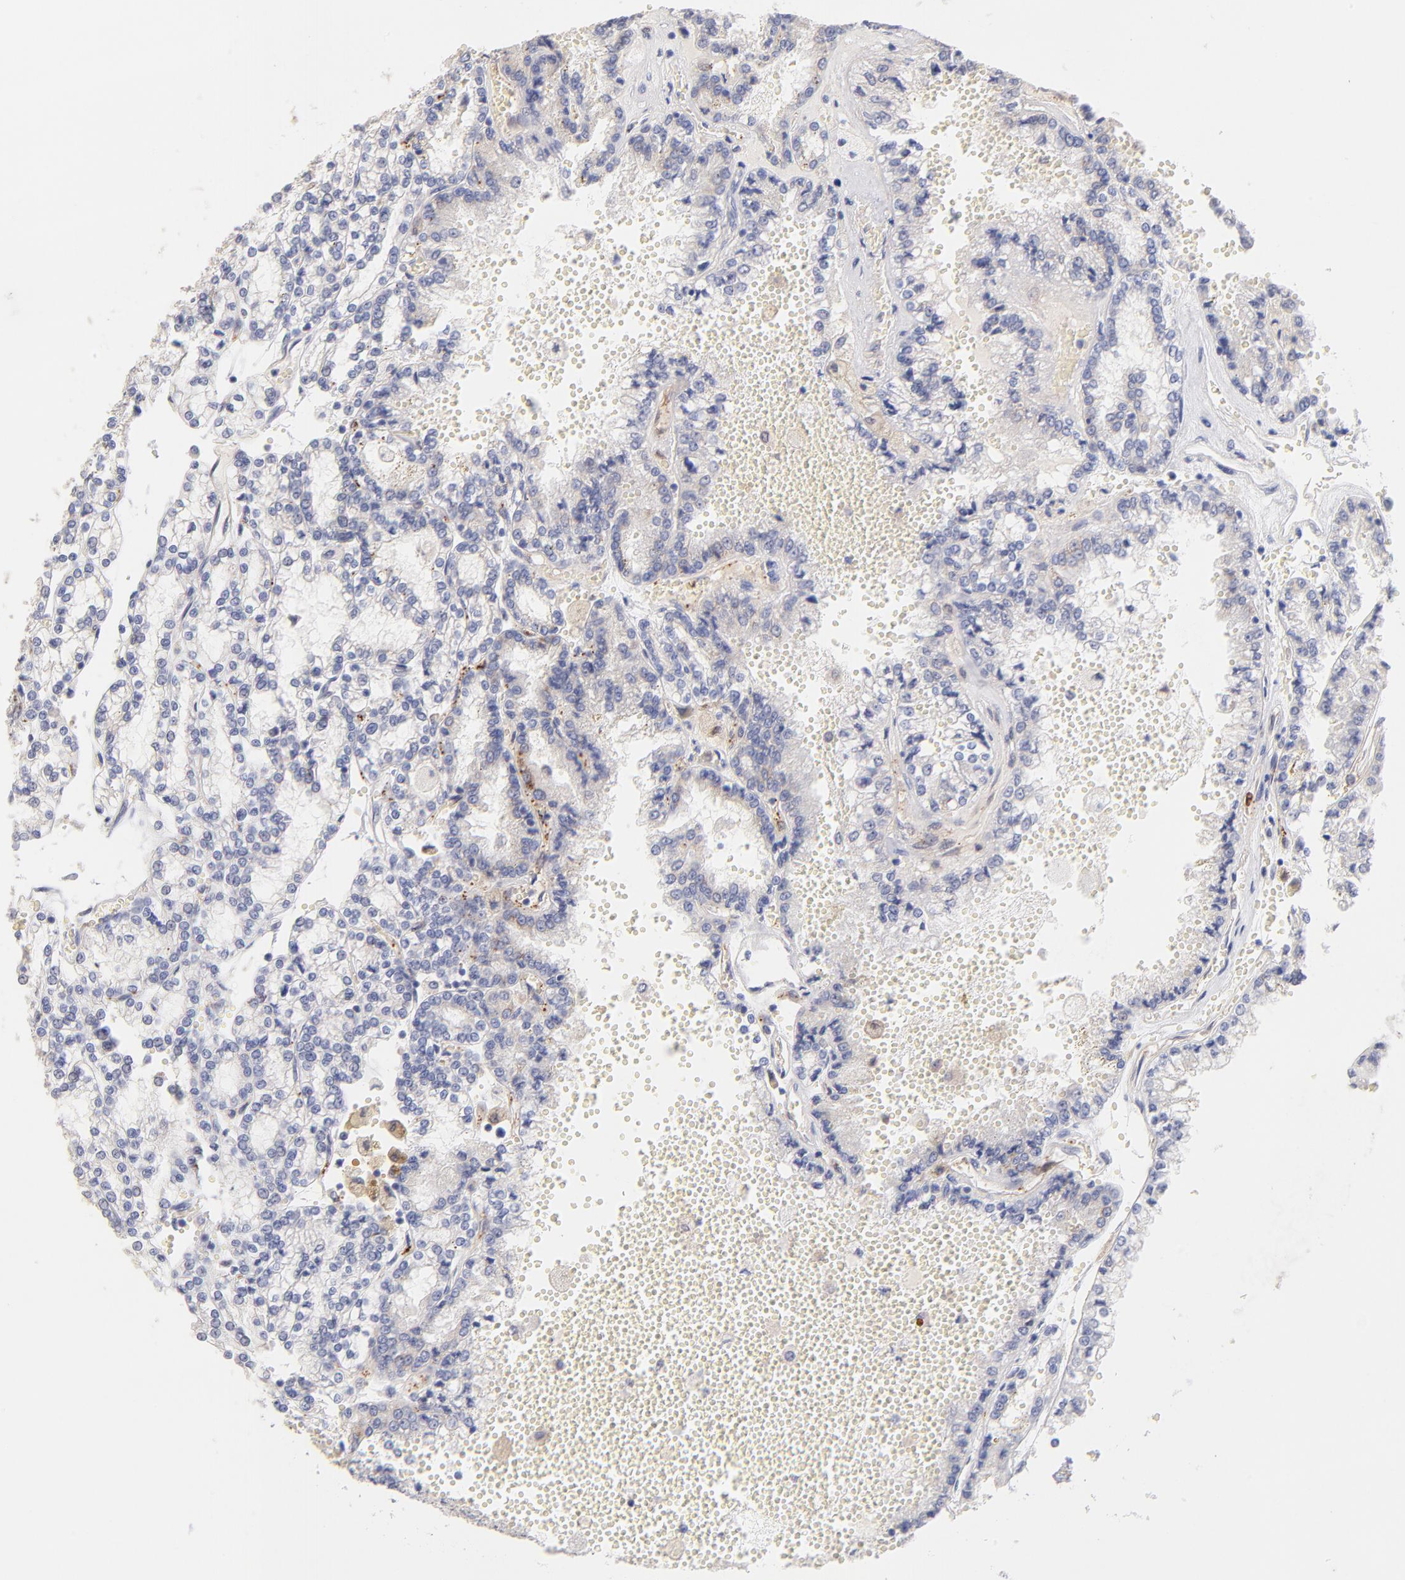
{"staining": {"intensity": "negative", "quantity": "none", "location": "none"}, "tissue": "renal cancer", "cell_type": "Tumor cells", "image_type": "cancer", "snomed": [{"axis": "morphology", "description": "Adenocarcinoma, NOS"}, {"axis": "topography", "description": "Kidney"}], "caption": "Immunohistochemistry (IHC) of human renal adenocarcinoma shows no staining in tumor cells.", "gene": "BID", "patient": {"sex": "female", "age": 56}}